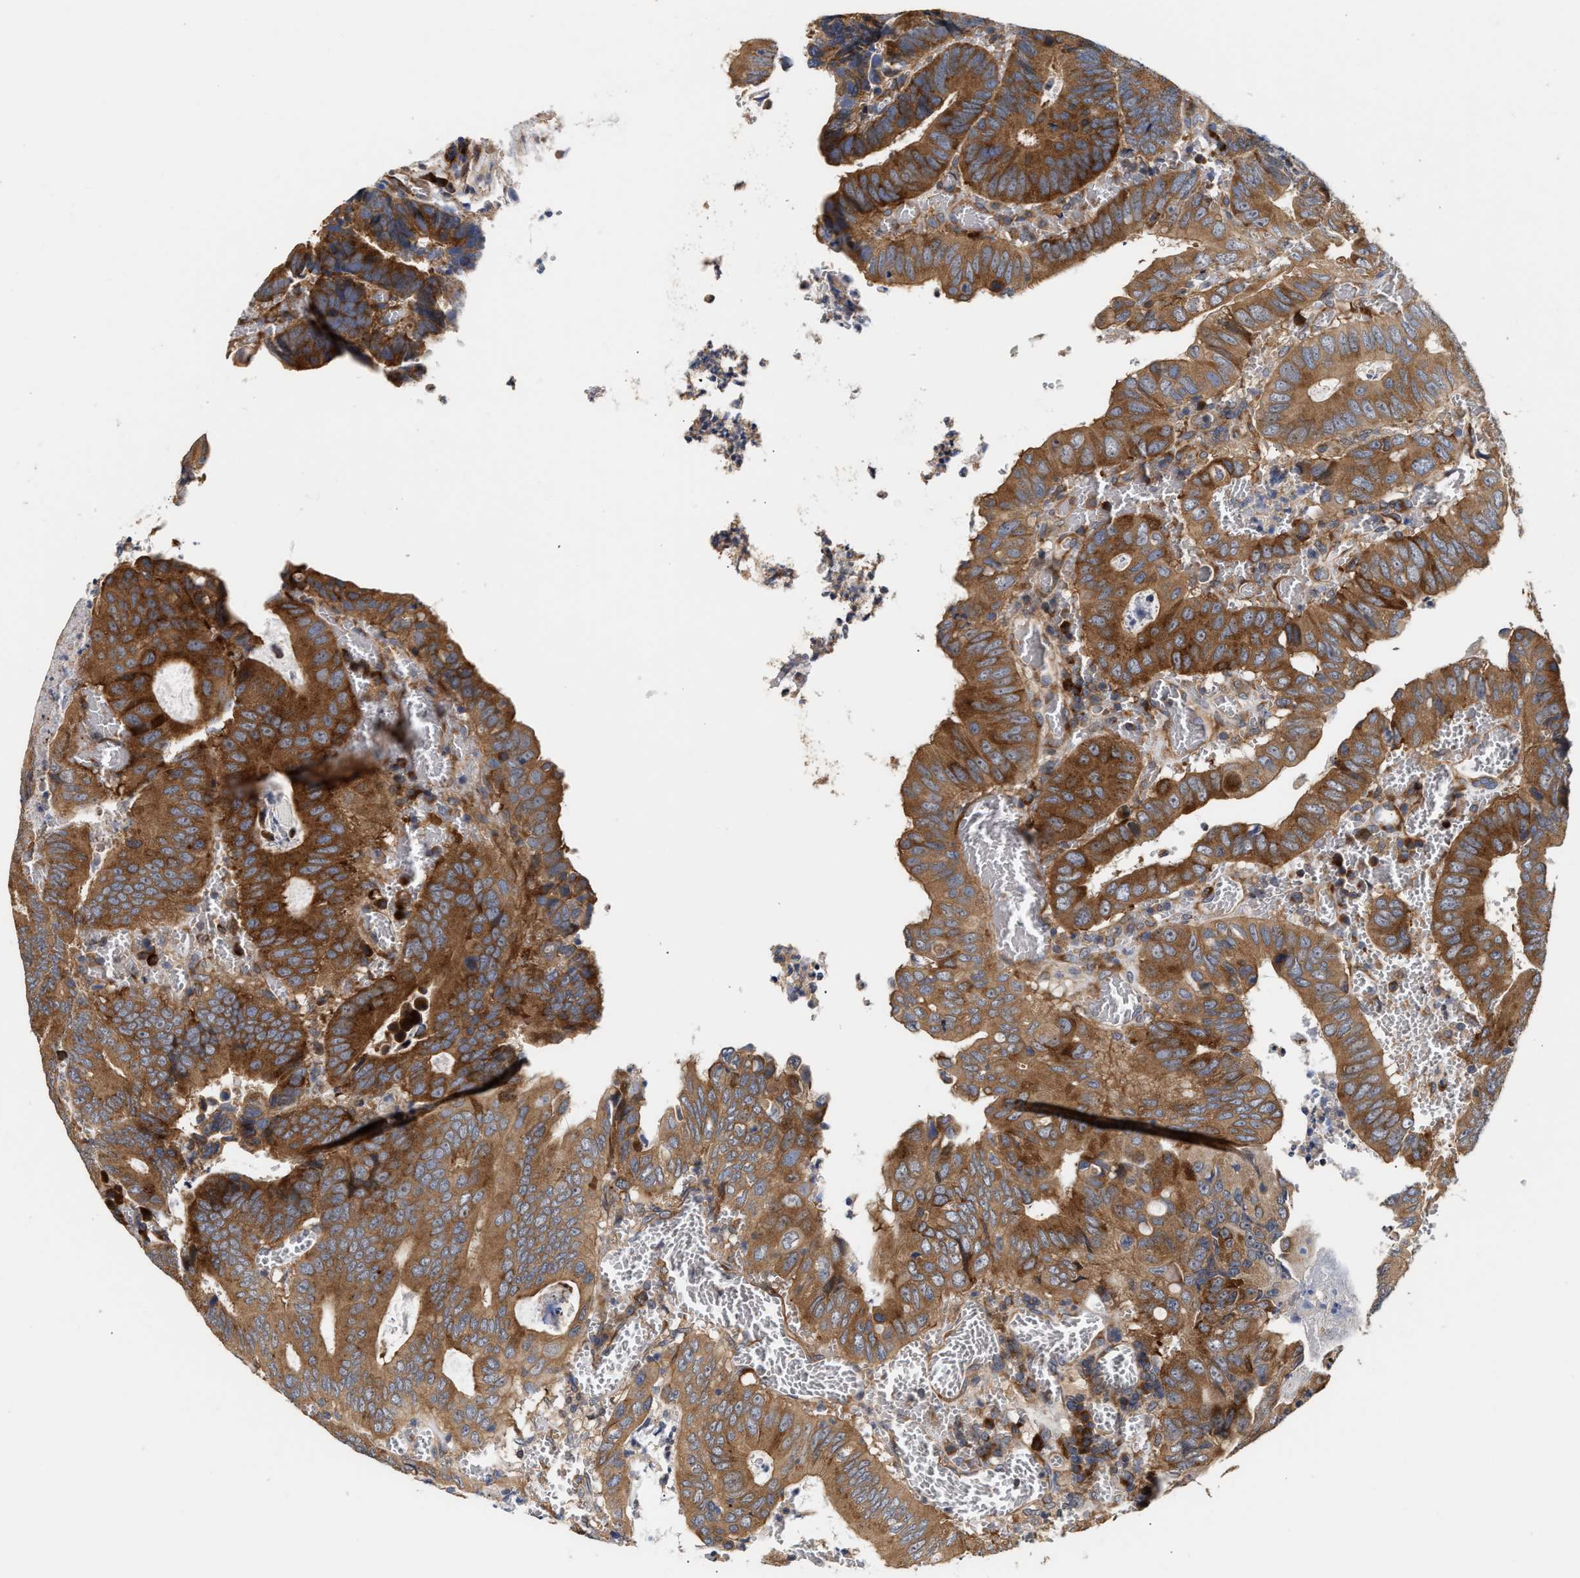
{"staining": {"intensity": "strong", "quantity": ">75%", "location": "cytoplasmic/membranous"}, "tissue": "colorectal cancer", "cell_type": "Tumor cells", "image_type": "cancer", "snomed": [{"axis": "morphology", "description": "Inflammation, NOS"}, {"axis": "morphology", "description": "Adenocarcinoma, NOS"}, {"axis": "topography", "description": "Colon"}], "caption": "Strong cytoplasmic/membranous protein positivity is identified in about >75% of tumor cells in adenocarcinoma (colorectal).", "gene": "CLIP2", "patient": {"sex": "male", "age": 72}}